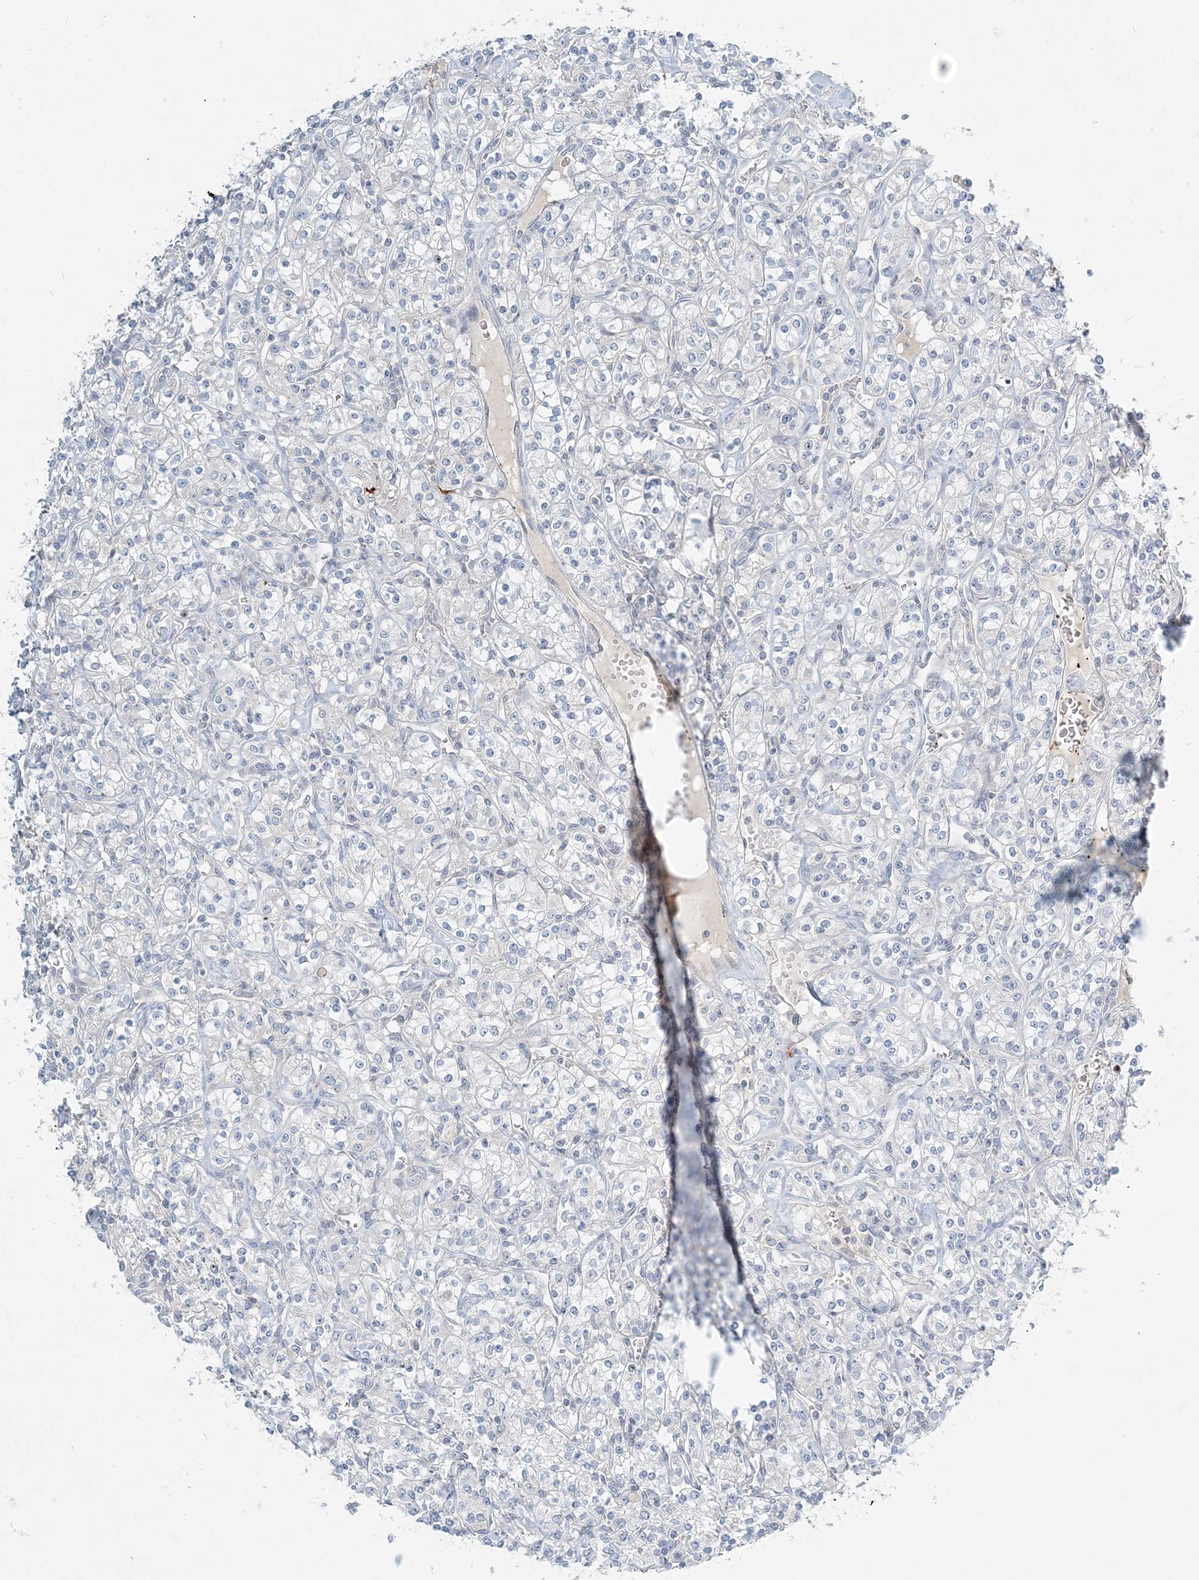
{"staining": {"intensity": "negative", "quantity": "none", "location": "none"}, "tissue": "renal cancer", "cell_type": "Tumor cells", "image_type": "cancer", "snomed": [{"axis": "morphology", "description": "Adenocarcinoma, NOS"}, {"axis": "topography", "description": "Kidney"}], "caption": "Tumor cells are negative for protein expression in human renal cancer.", "gene": "NAA11", "patient": {"sex": "male", "age": 77}}